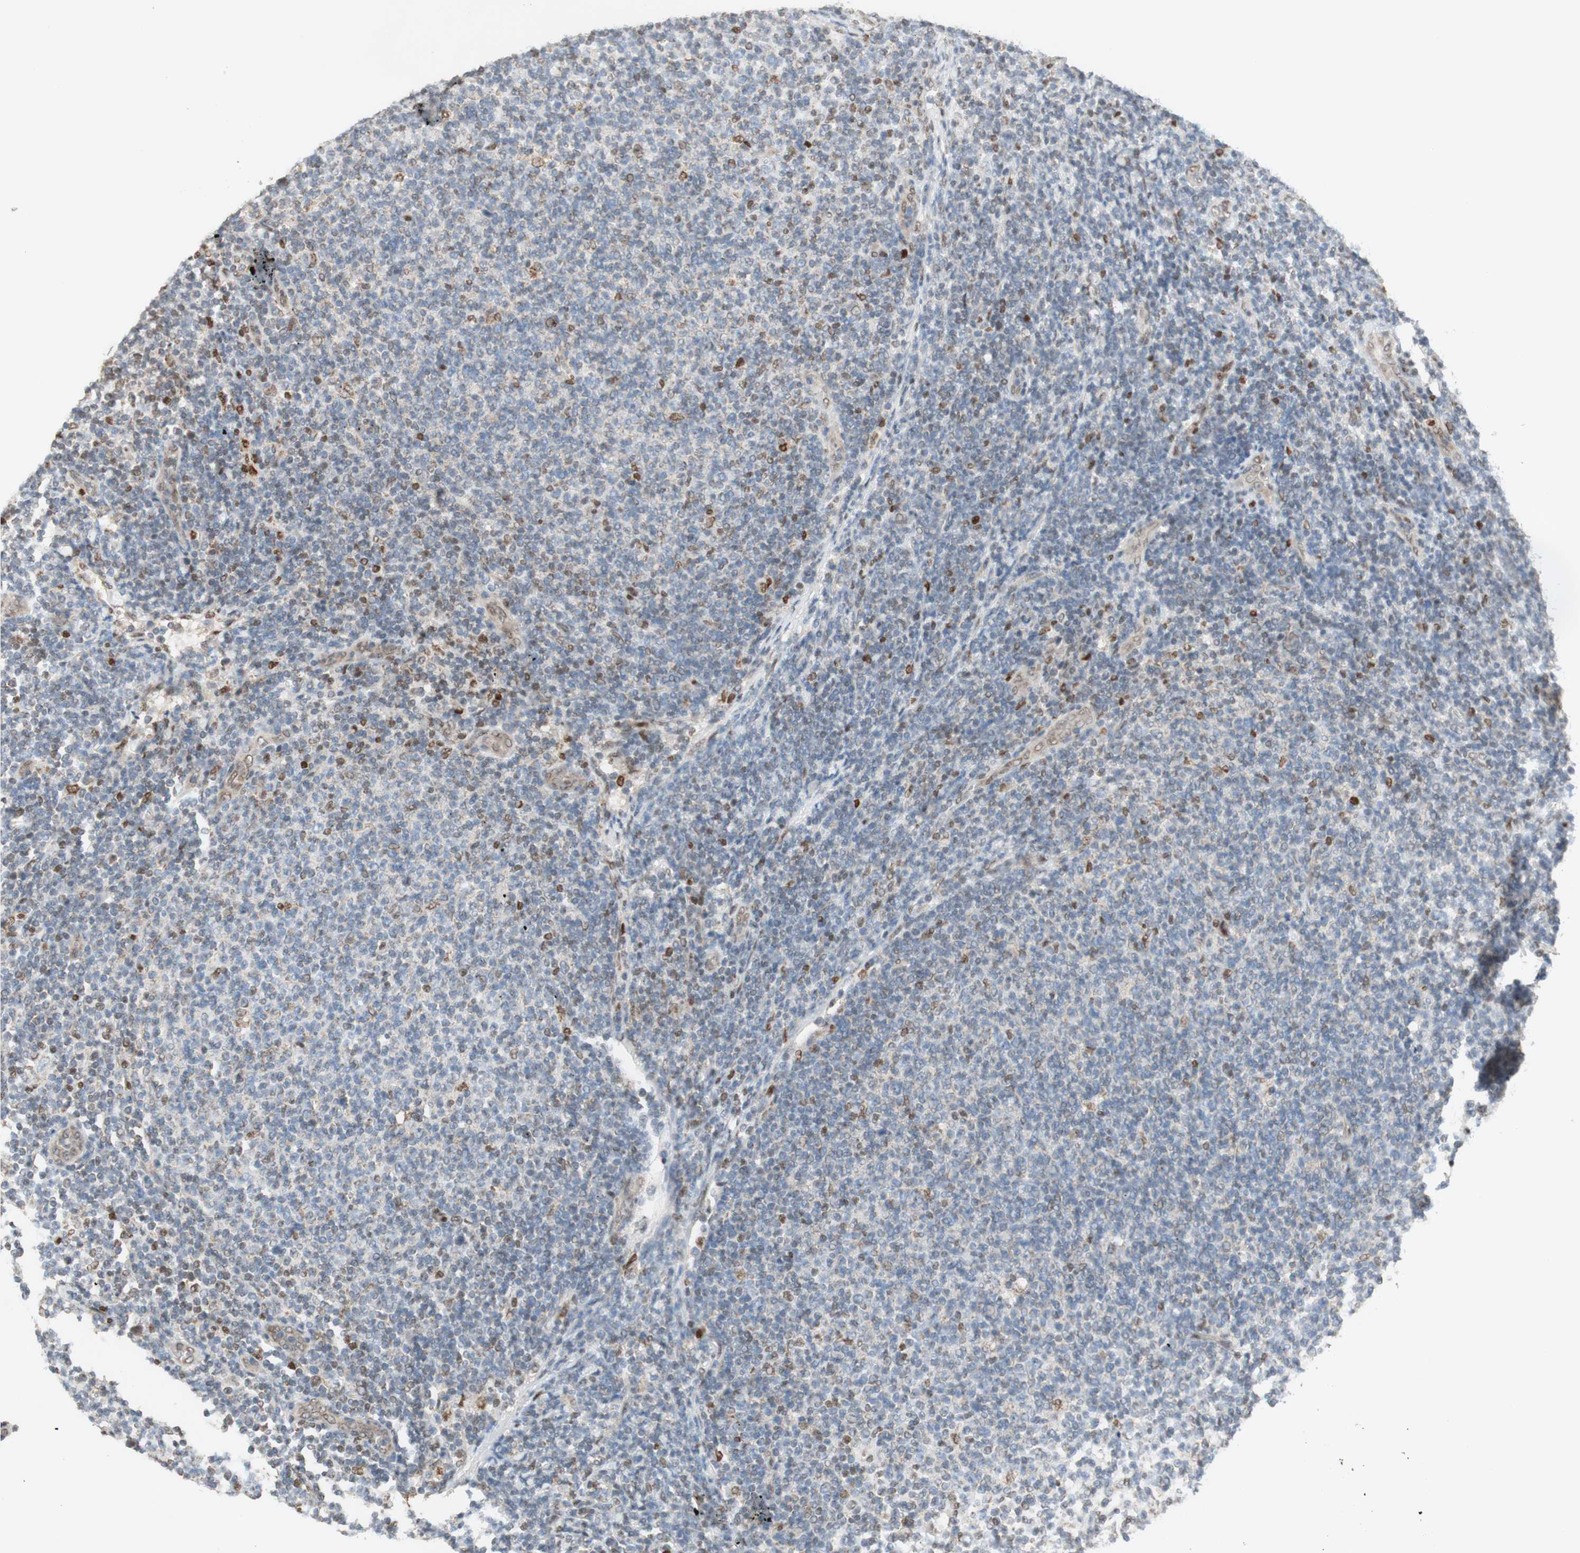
{"staining": {"intensity": "negative", "quantity": "none", "location": "none"}, "tissue": "lymphoma", "cell_type": "Tumor cells", "image_type": "cancer", "snomed": [{"axis": "morphology", "description": "Malignant lymphoma, non-Hodgkin's type, Low grade"}, {"axis": "topography", "description": "Lymph node"}], "caption": "Protein analysis of lymphoma reveals no significant positivity in tumor cells.", "gene": "DNMT3A", "patient": {"sex": "male", "age": 66}}